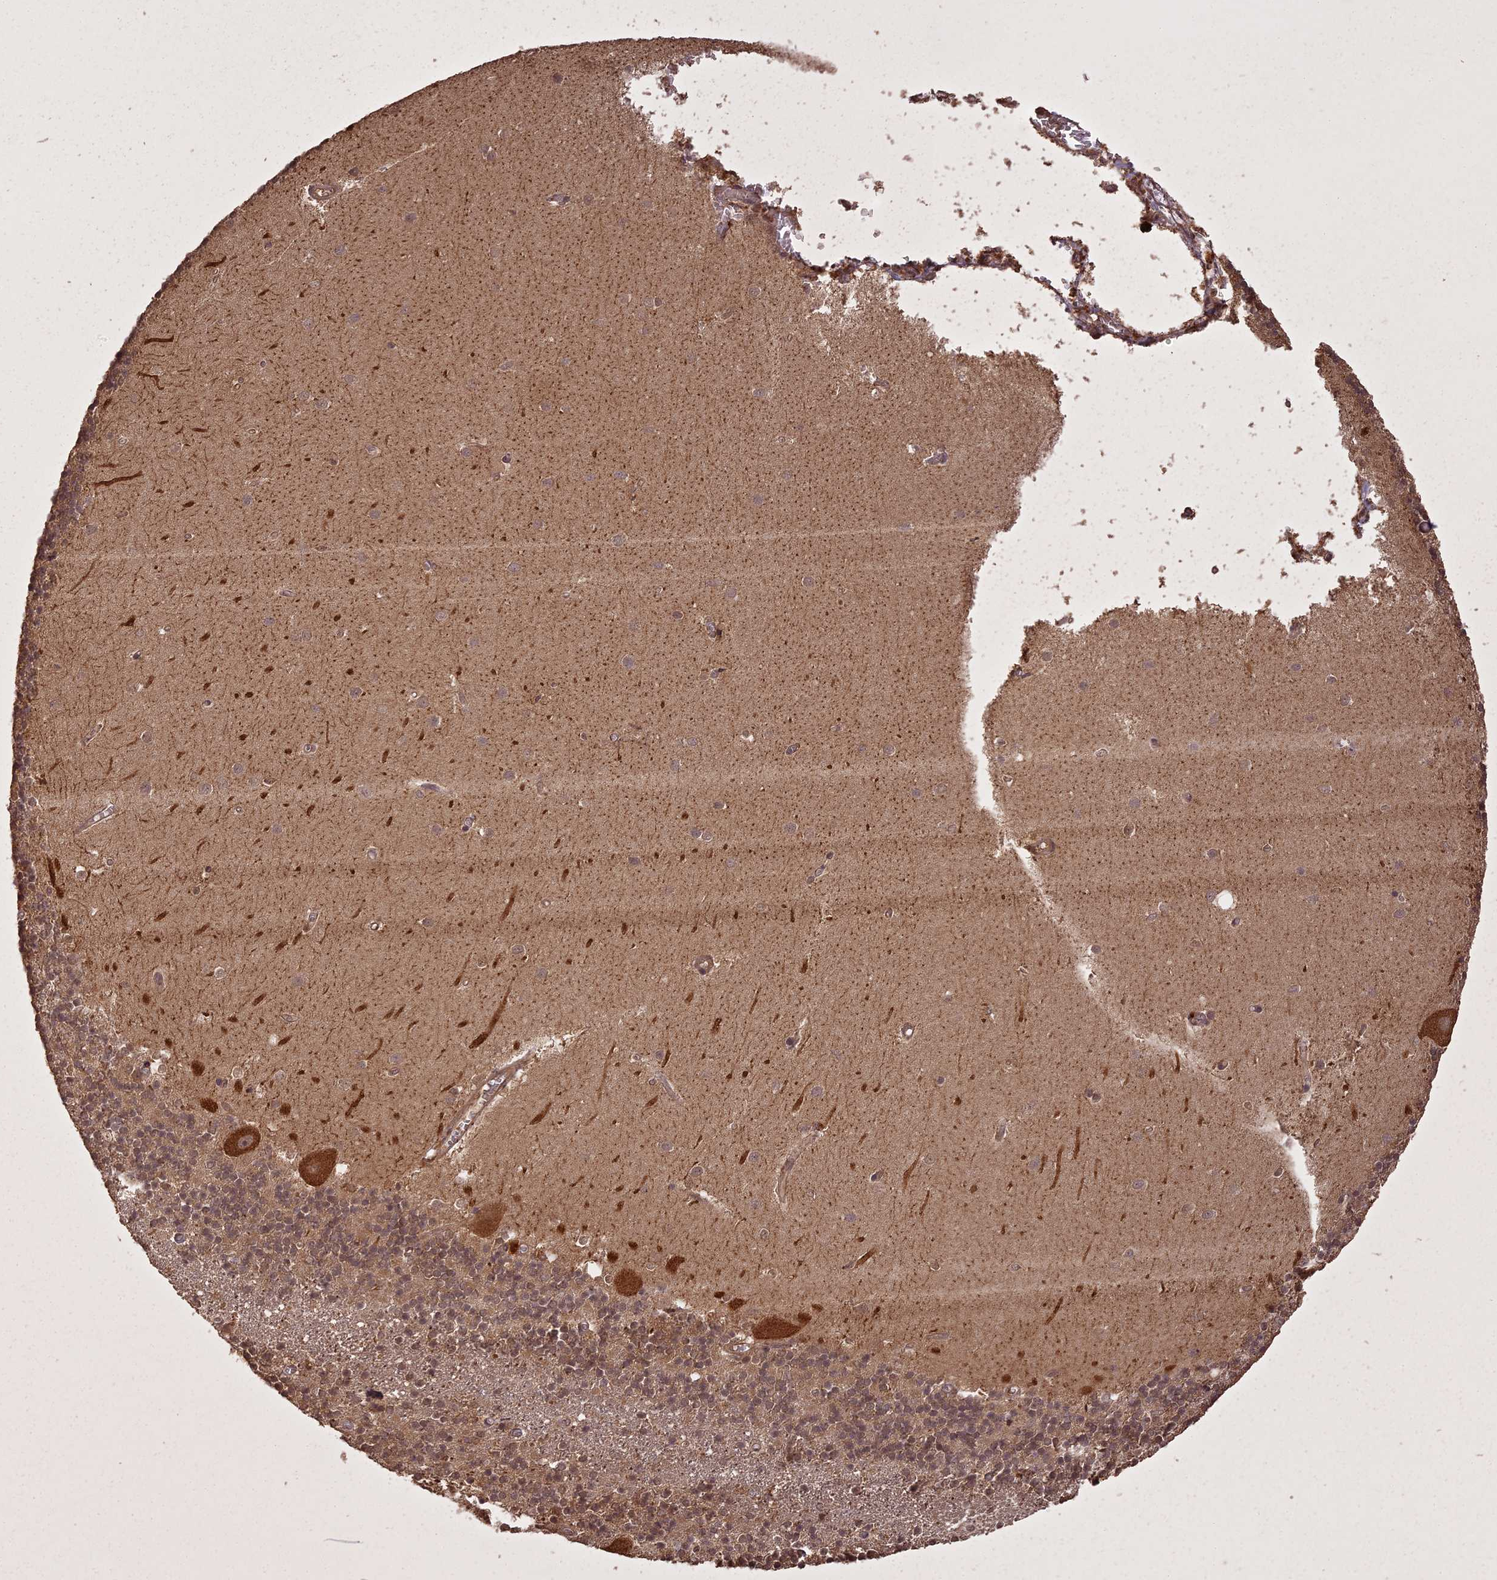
{"staining": {"intensity": "weak", "quantity": "25%-75%", "location": "cytoplasmic/membranous"}, "tissue": "cerebellum", "cell_type": "Cells in granular layer", "image_type": "normal", "snomed": [{"axis": "morphology", "description": "Normal tissue, NOS"}, {"axis": "topography", "description": "Cerebellum"}], "caption": "This micrograph demonstrates IHC staining of benign human cerebellum, with low weak cytoplasmic/membranous expression in approximately 25%-75% of cells in granular layer.", "gene": "LIN37", "patient": {"sex": "male", "age": 54}}